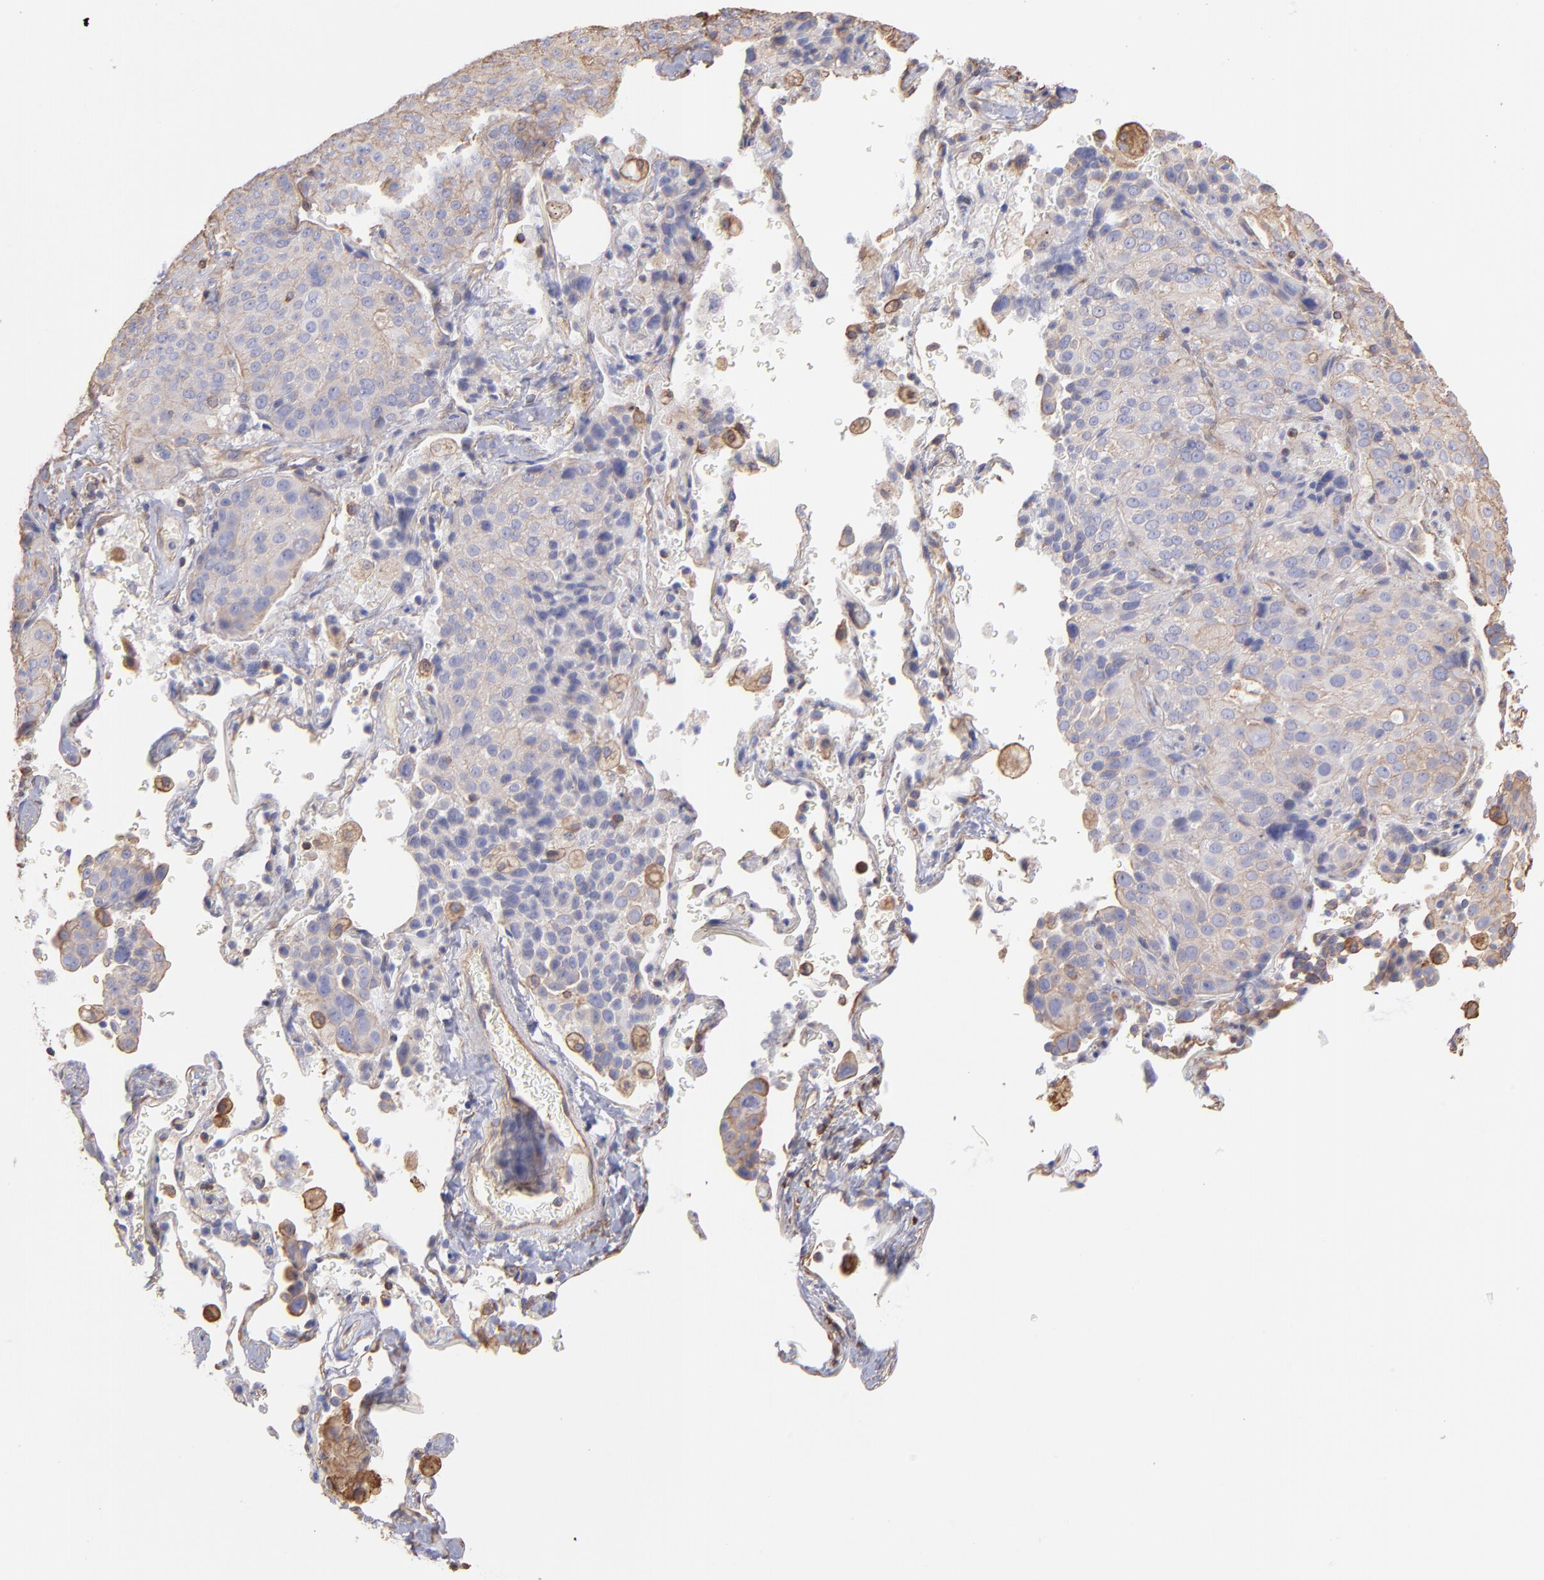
{"staining": {"intensity": "weak", "quantity": "25%-75%", "location": "cytoplasmic/membranous"}, "tissue": "lung cancer", "cell_type": "Tumor cells", "image_type": "cancer", "snomed": [{"axis": "morphology", "description": "Squamous cell carcinoma, NOS"}, {"axis": "topography", "description": "Lung"}], "caption": "A brown stain highlights weak cytoplasmic/membranous expression of a protein in lung squamous cell carcinoma tumor cells.", "gene": "PLEC", "patient": {"sex": "male", "age": 54}}